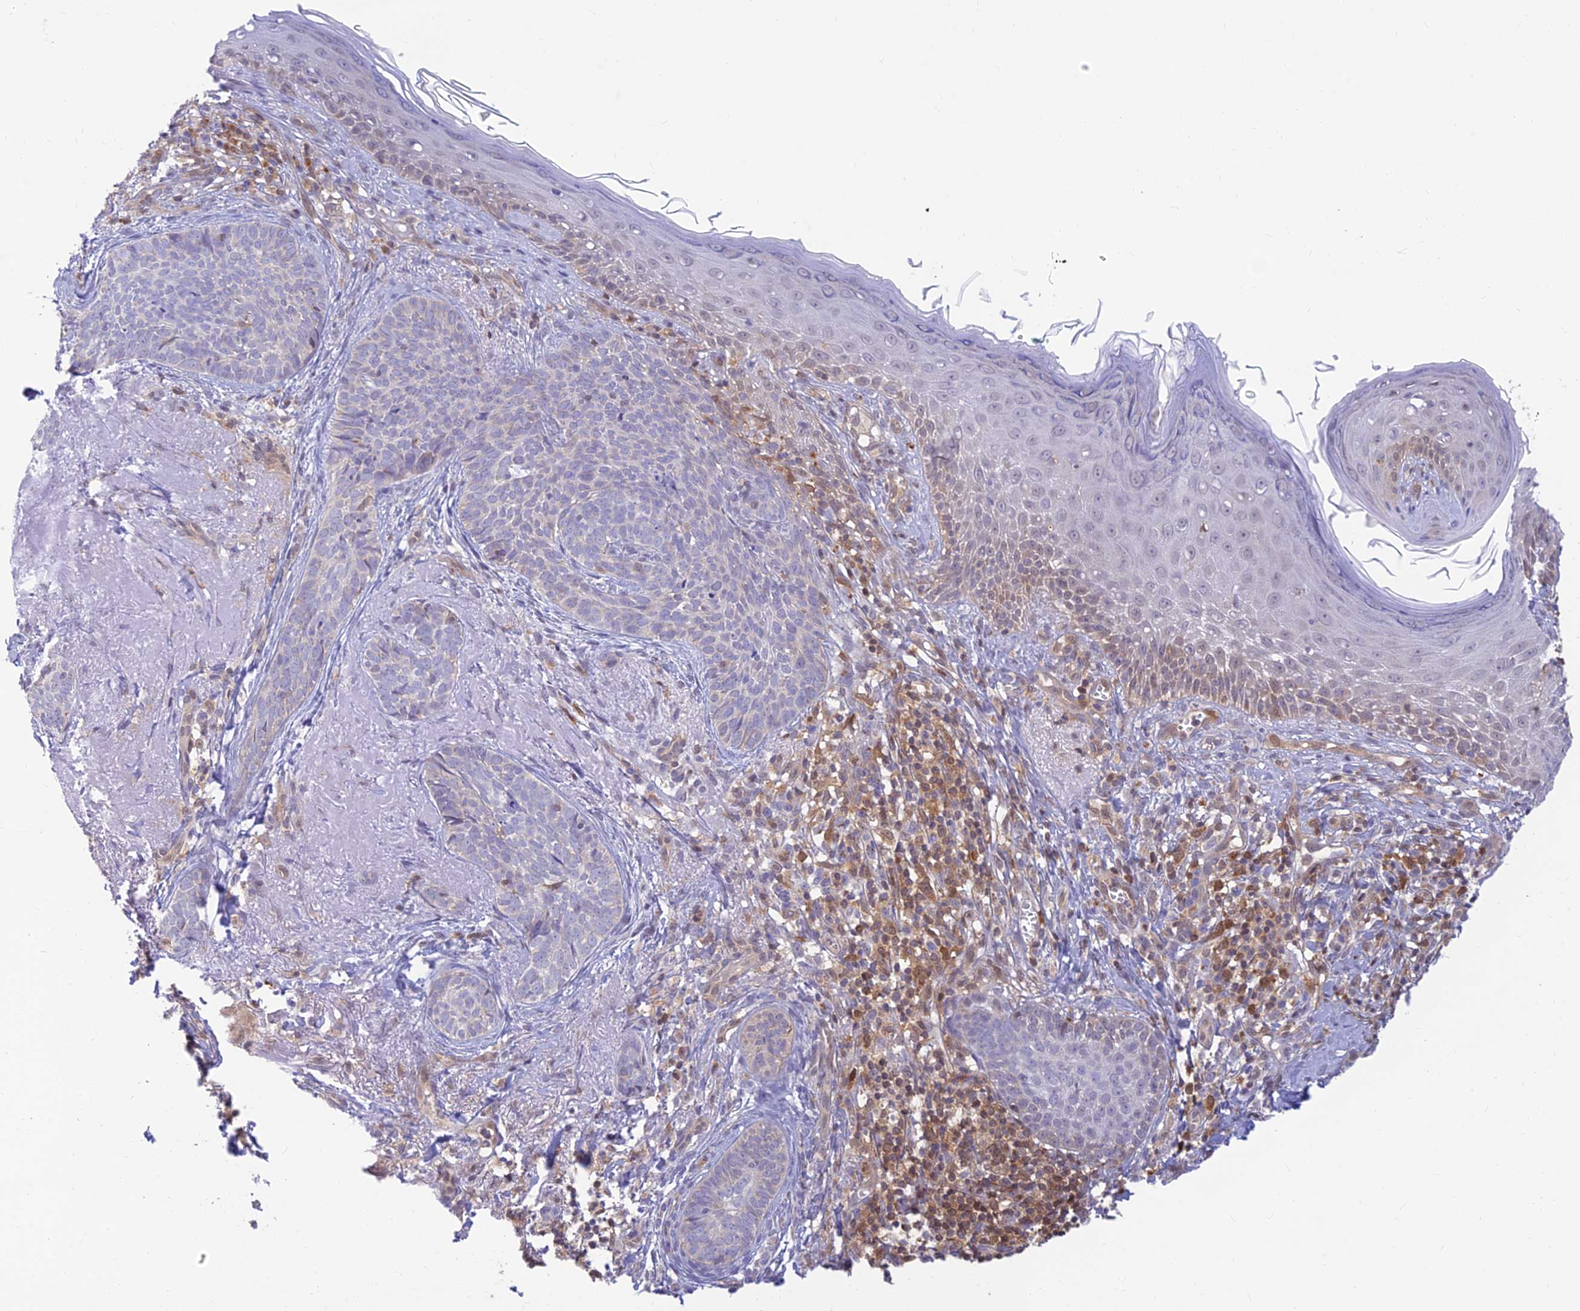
{"staining": {"intensity": "negative", "quantity": "none", "location": "none"}, "tissue": "skin cancer", "cell_type": "Tumor cells", "image_type": "cancer", "snomed": [{"axis": "morphology", "description": "Basal cell carcinoma"}, {"axis": "topography", "description": "Skin"}], "caption": "Skin cancer (basal cell carcinoma) was stained to show a protein in brown. There is no significant staining in tumor cells. (DAB immunohistochemistry (IHC), high magnification).", "gene": "LYSMD2", "patient": {"sex": "female", "age": 76}}